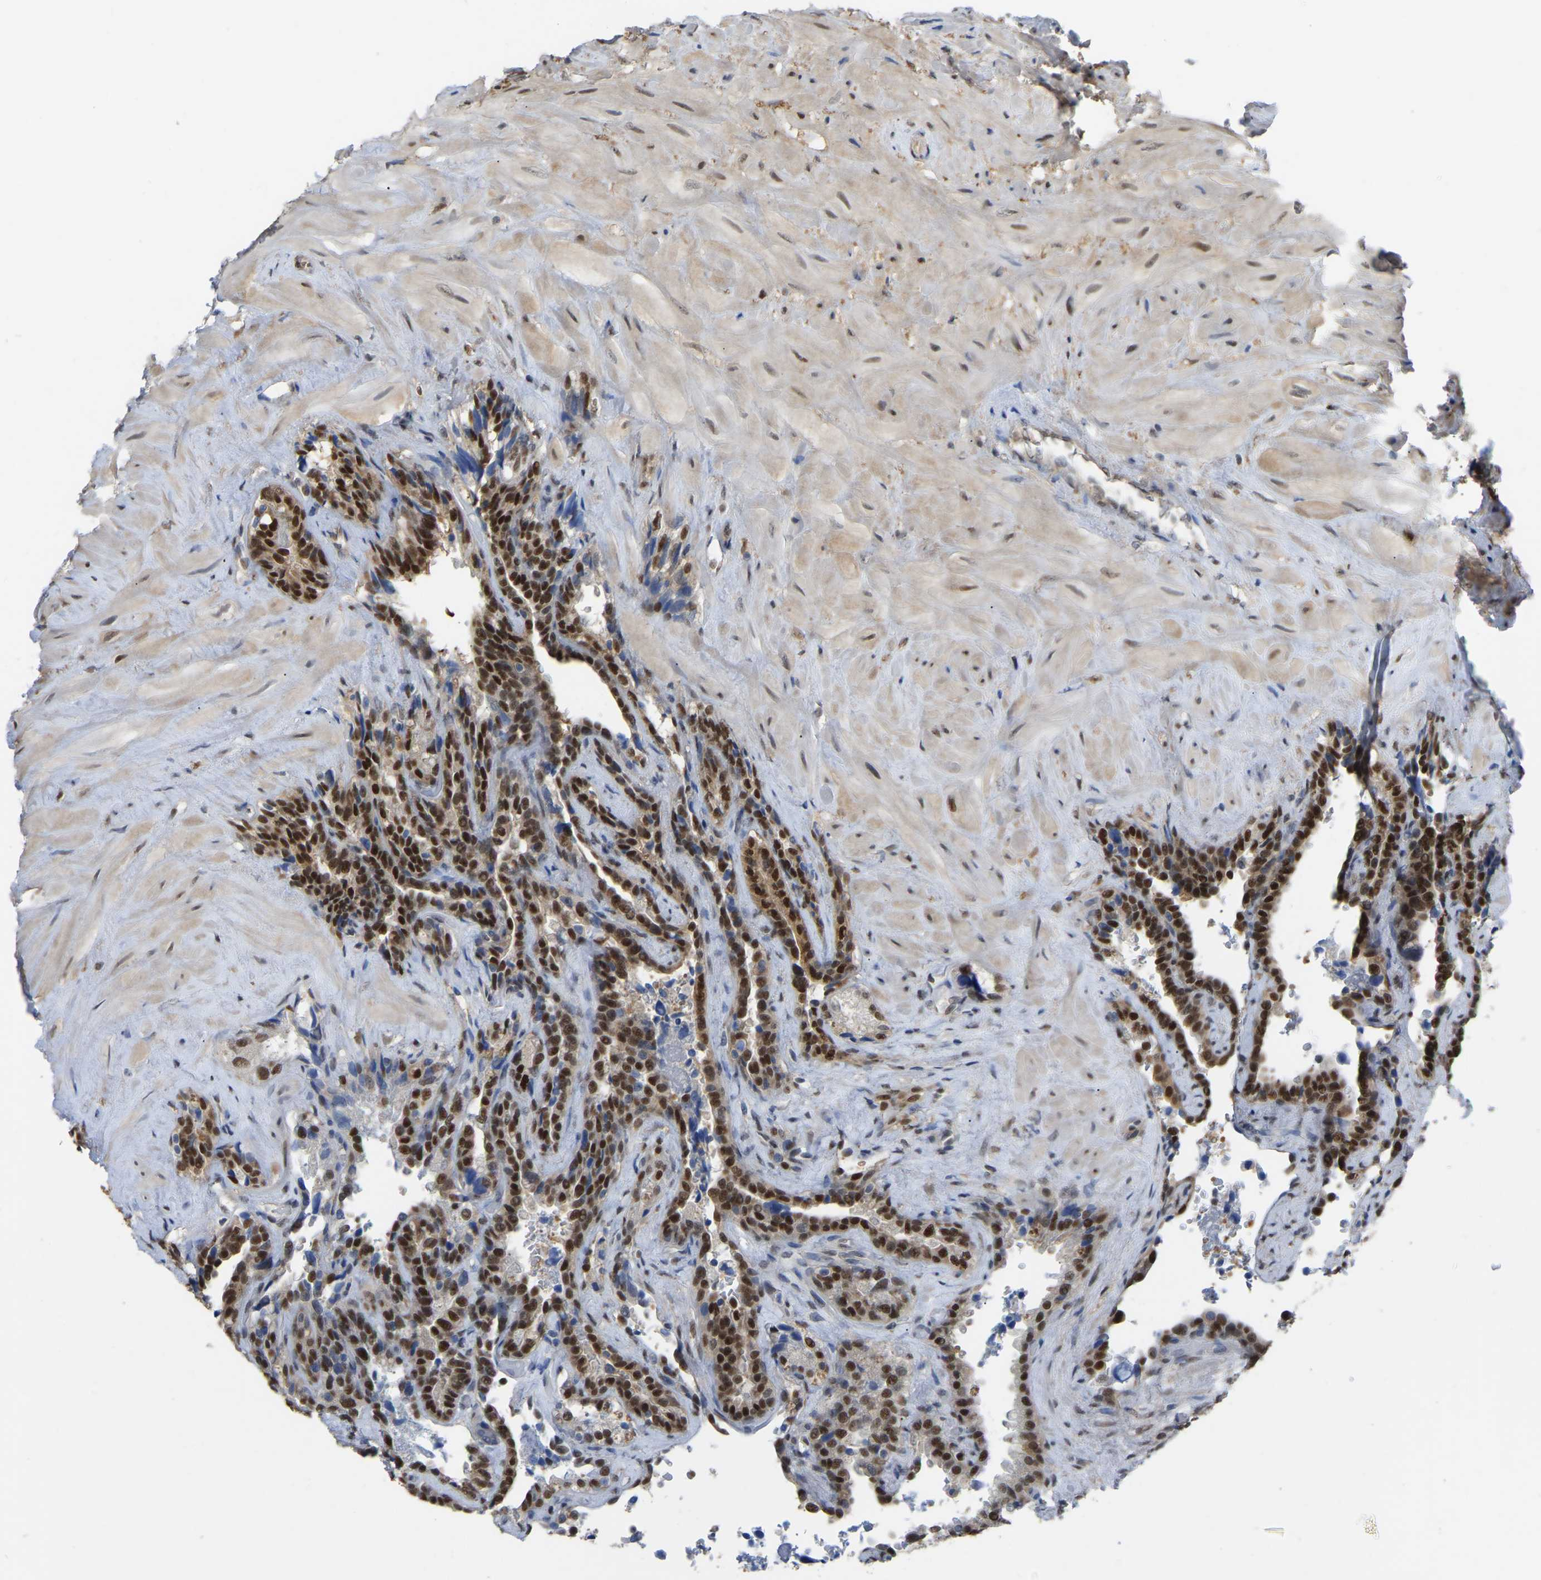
{"staining": {"intensity": "strong", "quantity": "25%-75%", "location": "nuclear"}, "tissue": "seminal vesicle", "cell_type": "Glandular cells", "image_type": "normal", "snomed": [{"axis": "morphology", "description": "Normal tissue, NOS"}, {"axis": "topography", "description": "Seminal veicle"}], "caption": "An immunohistochemistry photomicrograph of unremarkable tissue is shown. Protein staining in brown labels strong nuclear positivity in seminal vesicle within glandular cells. (Stains: DAB (3,3'-diaminobenzidine) in brown, nuclei in blue, Microscopy: brightfield microscopy at high magnification).", "gene": "KLRG2", "patient": {"sex": "male", "age": 68}}